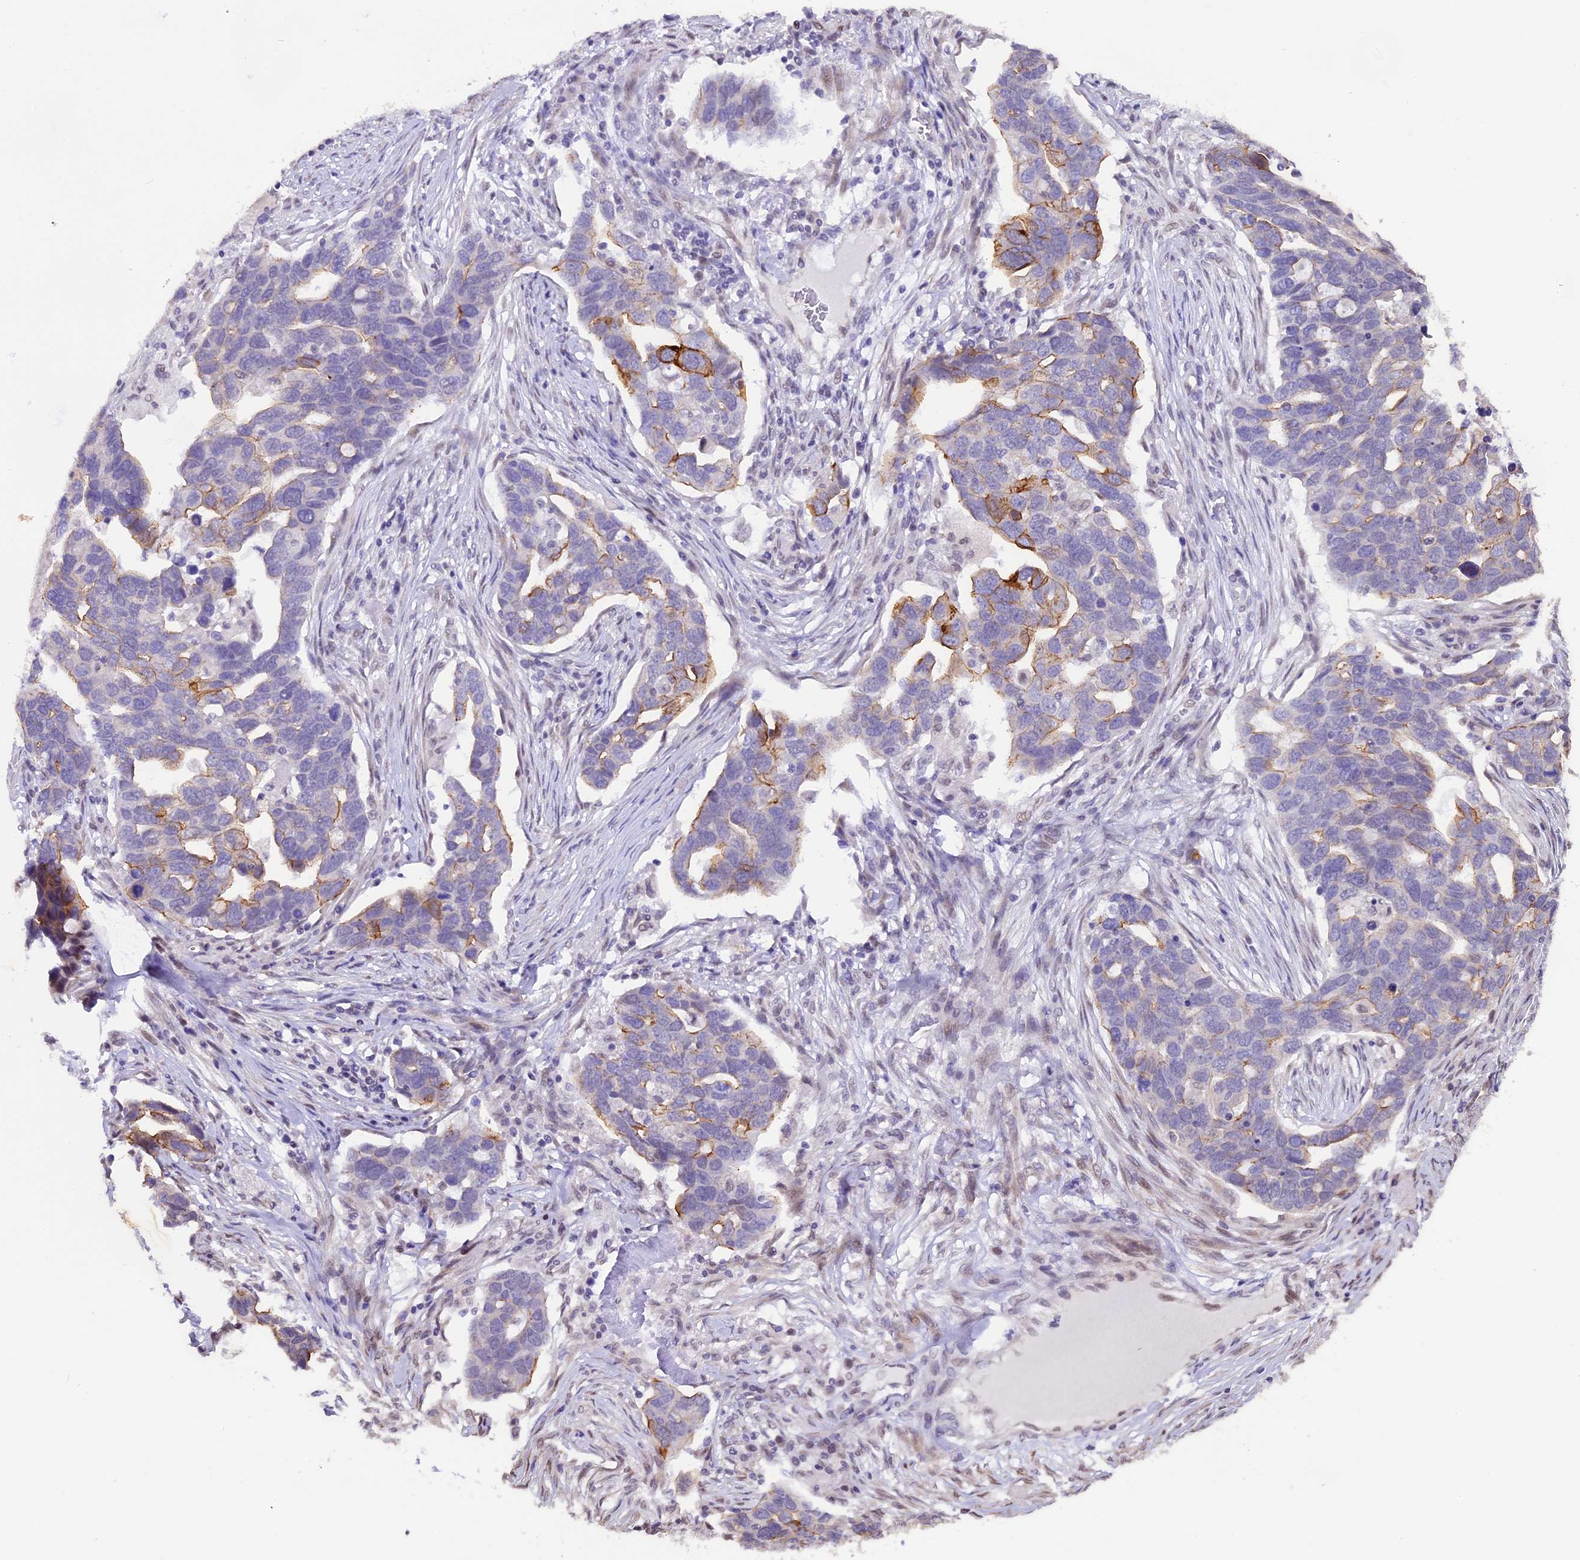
{"staining": {"intensity": "moderate", "quantity": "<25%", "location": "cytoplasmic/membranous"}, "tissue": "ovarian cancer", "cell_type": "Tumor cells", "image_type": "cancer", "snomed": [{"axis": "morphology", "description": "Cystadenocarcinoma, serous, NOS"}, {"axis": "topography", "description": "Ovary"}], "caption": "Immunohistochemical staining of ovarian cancer (serous cystadenocarcinoma) shows low levels of moderate cytoplasmic/membranous protein staining in approximately <25% of tumor cells.", "gene": "OSGEP", "patient": {"sex": "female", "age": 54}}